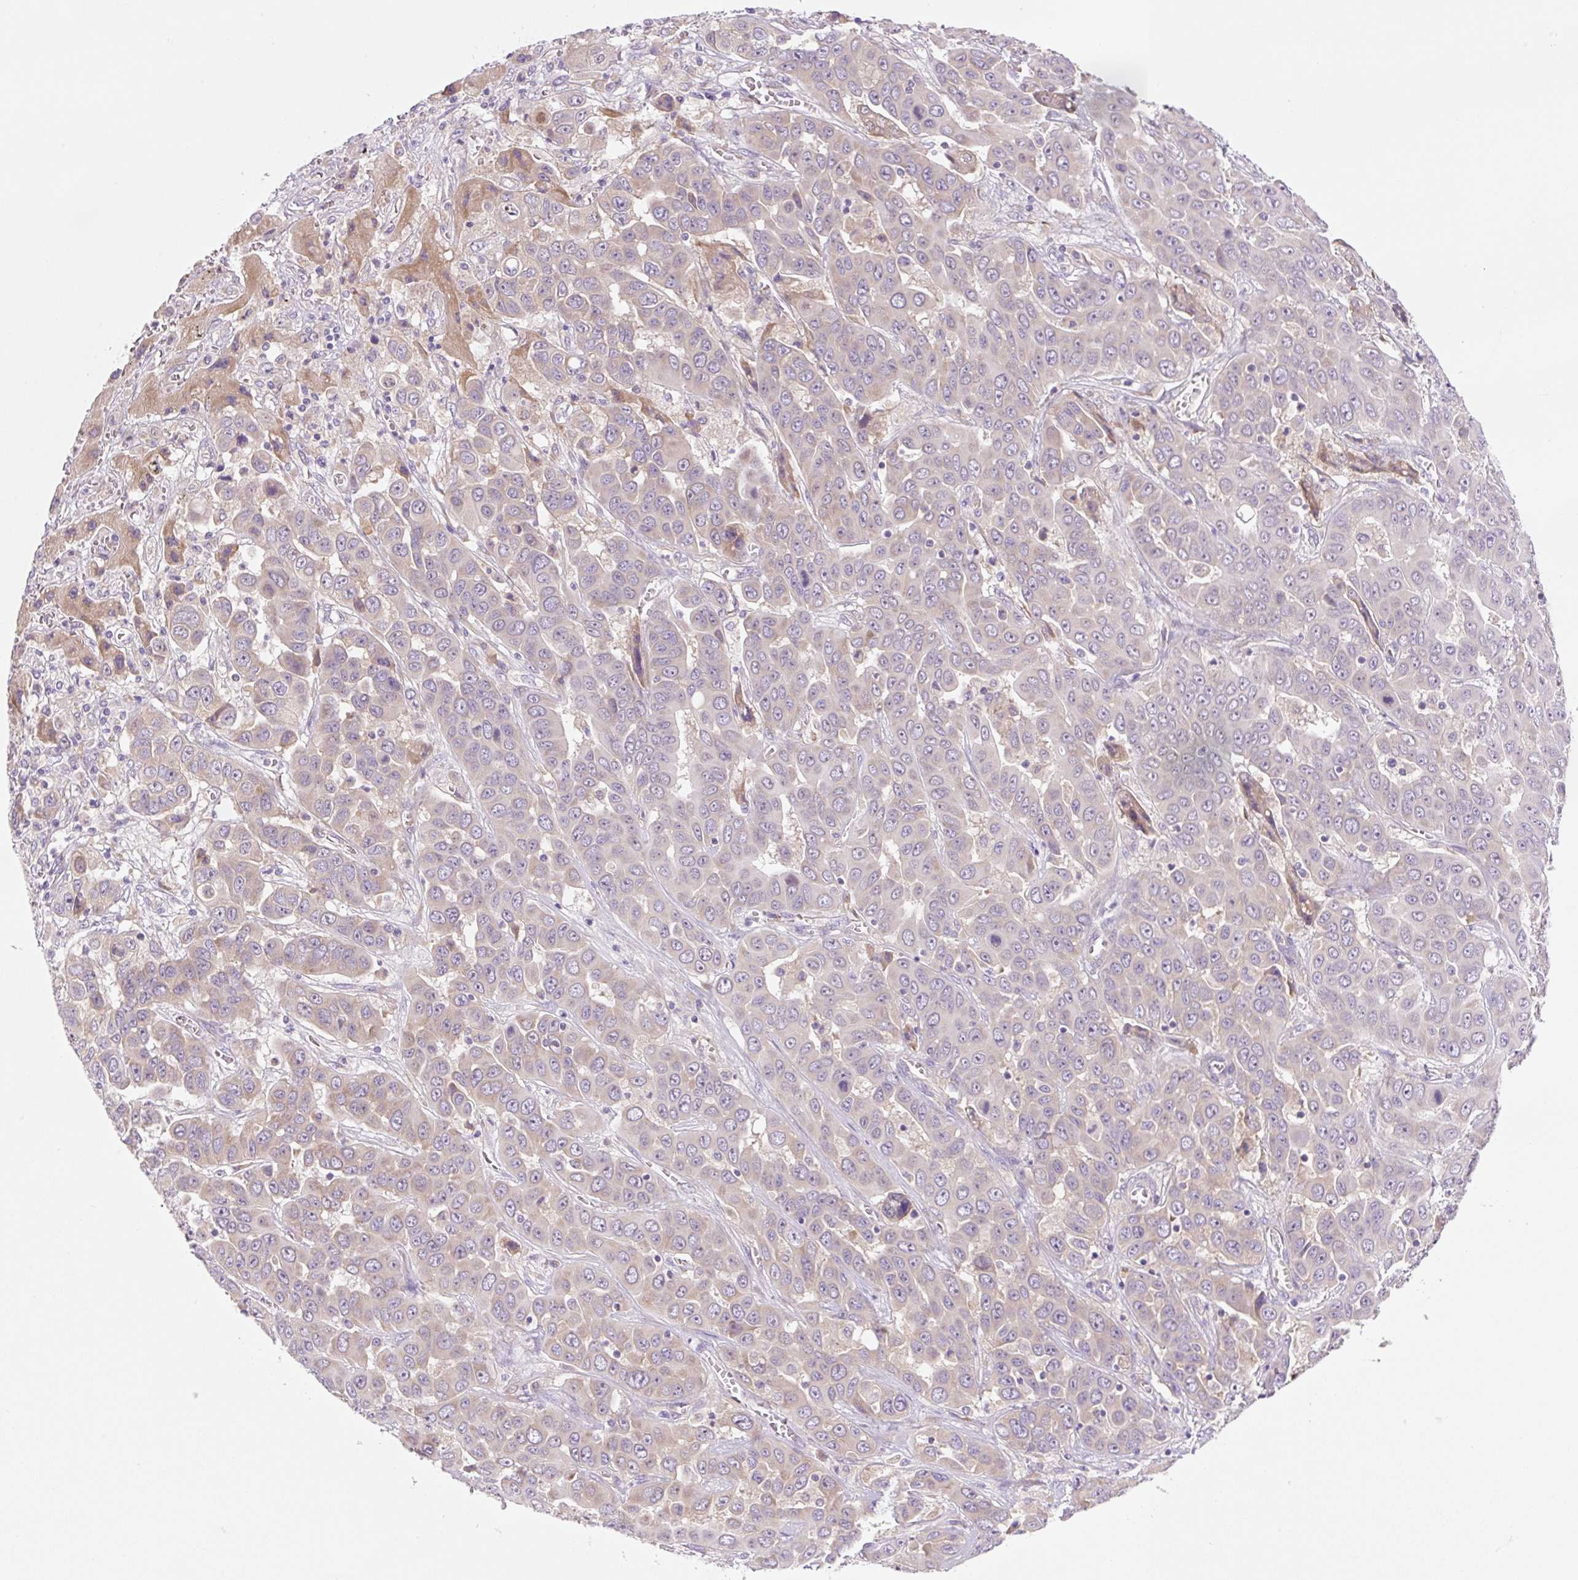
{"staining": {"intensity": "weak", "quantity": "25%-75%", "location": "cytoplasmic/membranous"}, "tissue": "liver cancer", "cell_type": "Tumor cells", "image_type": "cancer", "snomed": [{"axis": "morphology", "description": "Cholangiocarcinoma"}, {"axis": "topography", "description": "Liver"}], "caption": "This photomicrograph demonstrates liver cancer (cholangiocarcinoma) stained with immunohistochemistry to label a protein in brown. The cytoplasmic/membranous of tumor cells show weak positivity for the protein. Nuclei are counter-stained blue.", "gene": "RPL18A", "patient": {"sex": "female", "age": 52}}